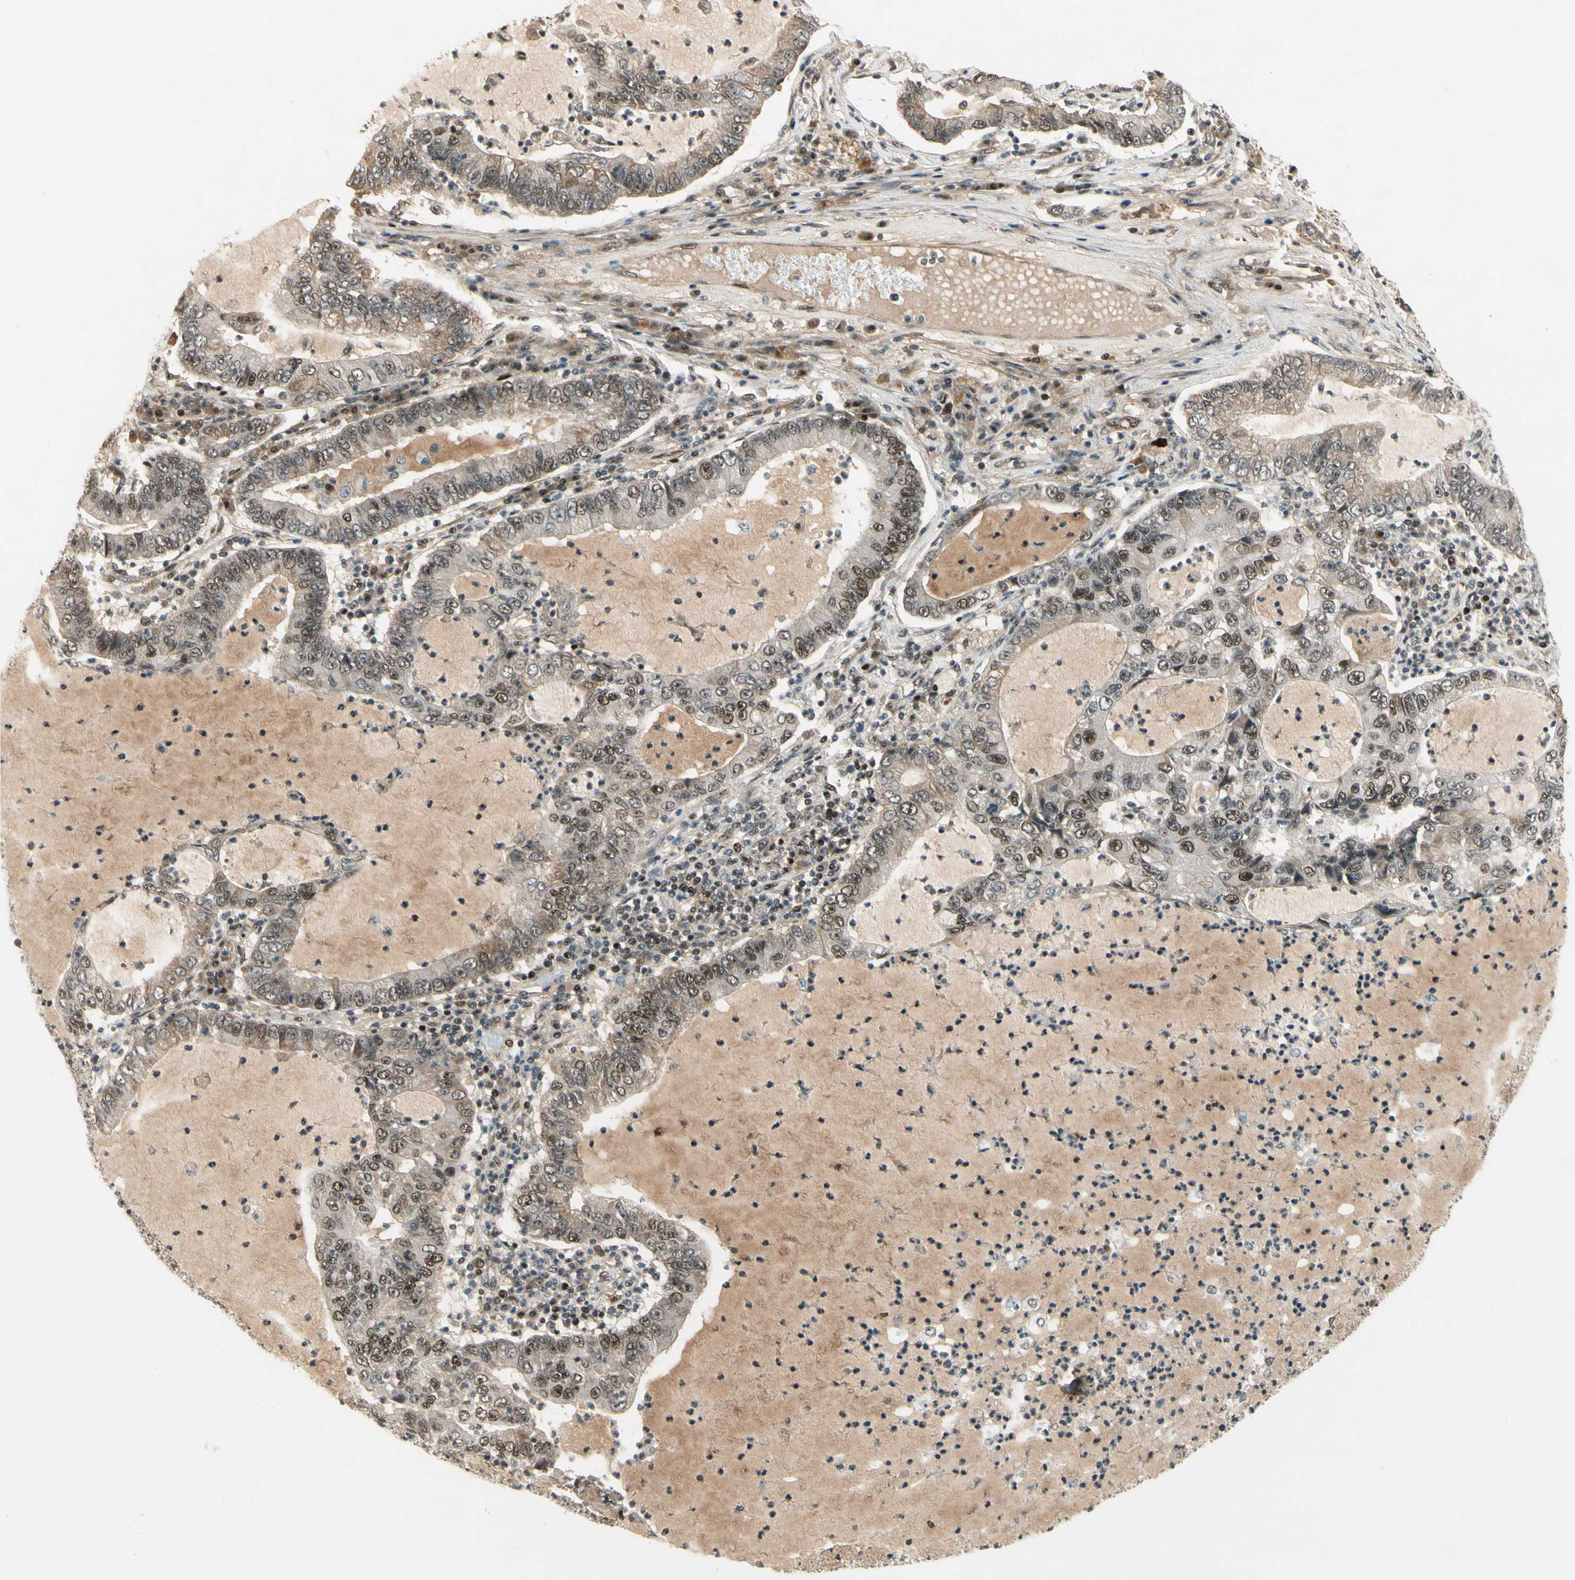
{"staining": {"intensity": "moderate", "quantity": "25%-75%", "location": "nuclear"}, "tissue": "lung cancer", "cell_type": "Tumor cells", "image_type": "cancer", "snomed": [{"axis": "morphology", "description": "Adenocarcinoma, NOS"}, {"axis": "topography", "description": "Lung"}], "caption": "Human lung cancer stained with a protein marker reveals moderate staining in tumor cells.", "gene": "CDK11A", "patient": {"sex": "female", "age": 51}}